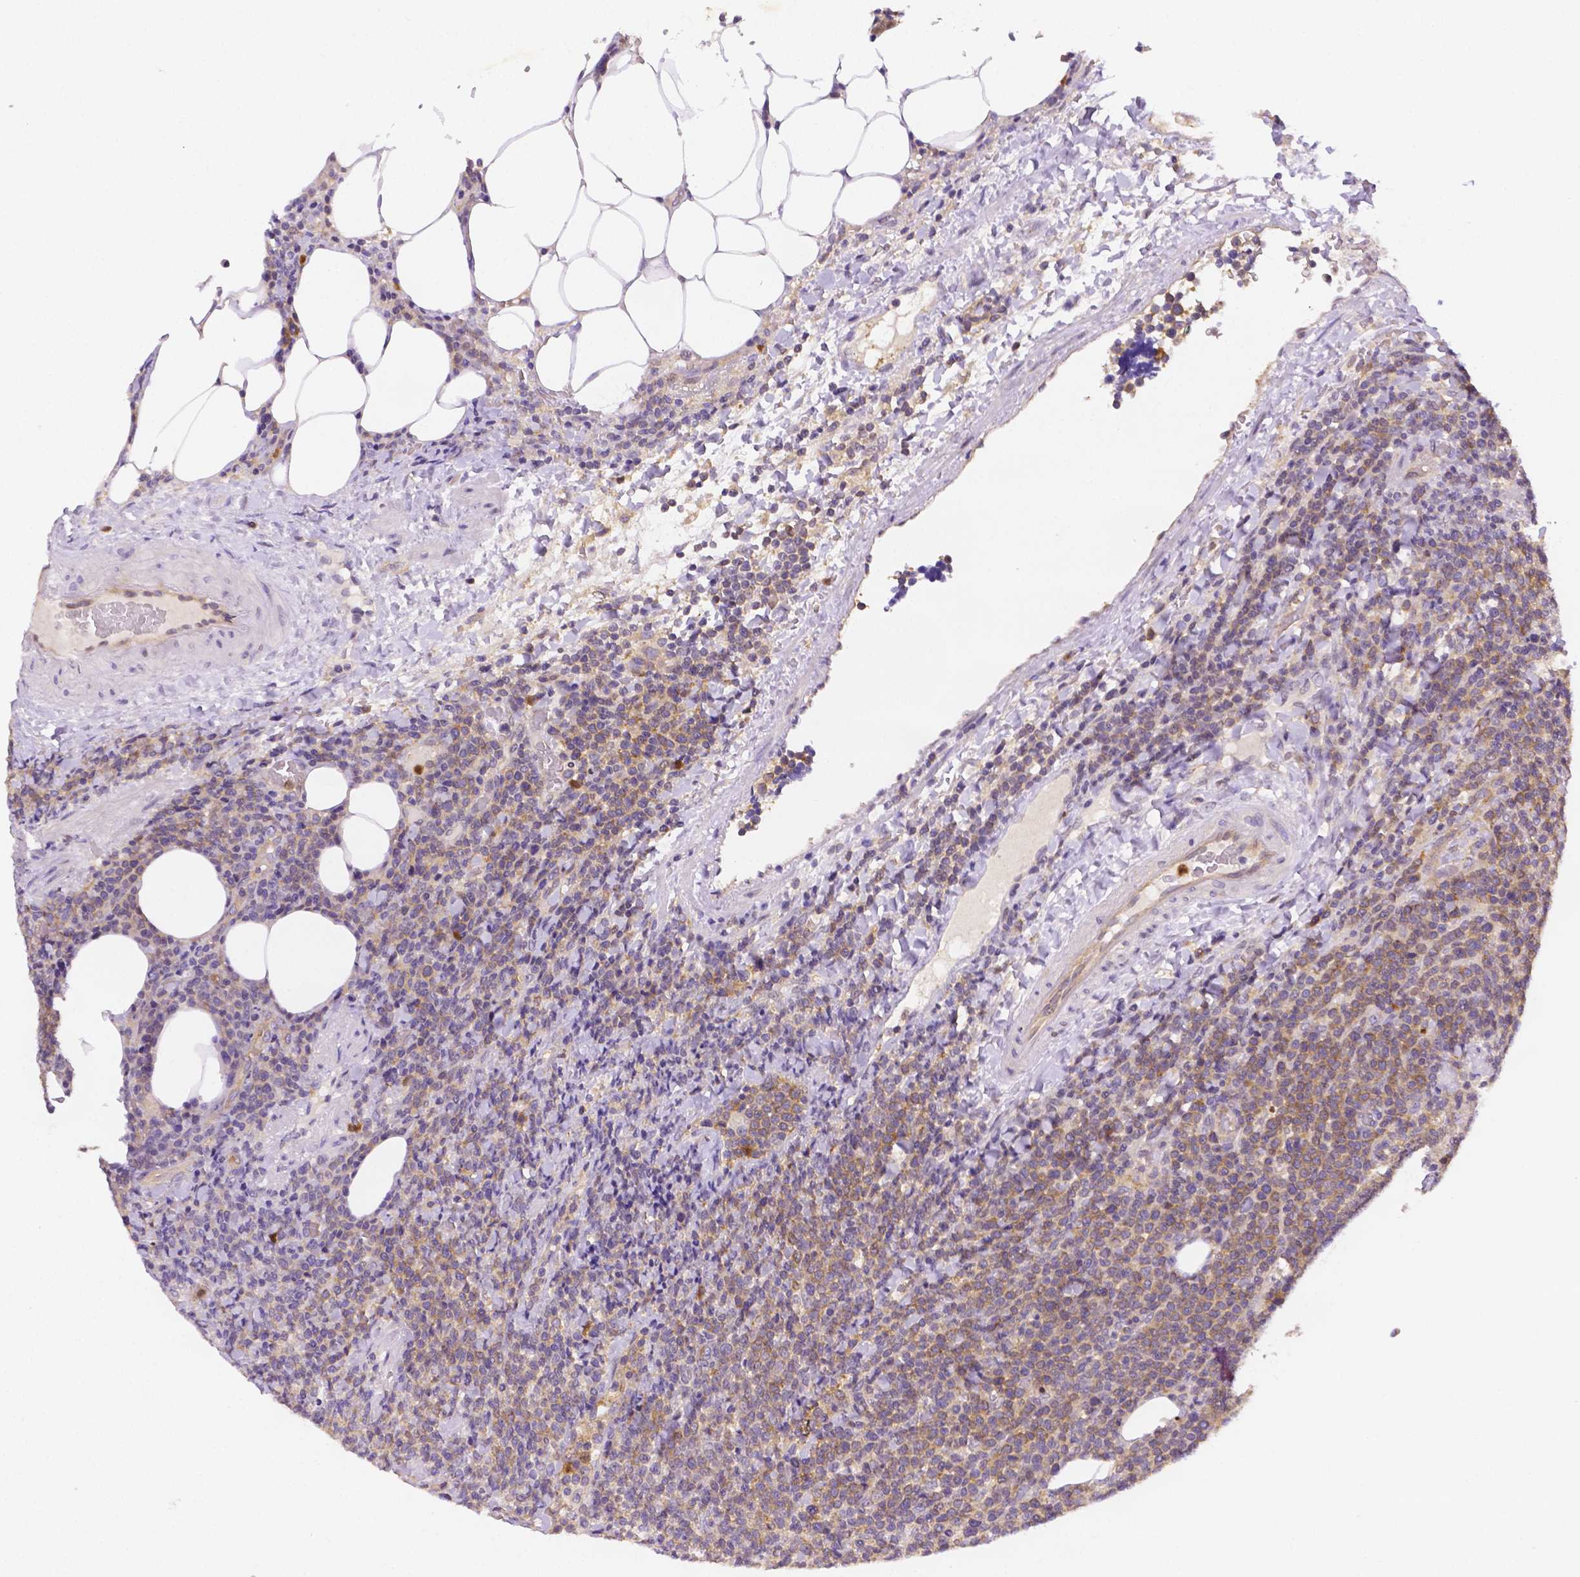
{"staining": {"intensity": "weak", "quantity": ">75%", "location": "cytoplasmic/membranous"}, "tissue": "lymphoma", "cell_type": "Tumor cells", "image_type": "cancer", "snomed": [{"axis": "morphology", "description": "Malignant lymphoma, non-Hodgkin's type, High grade"}, {"axis": "topography", "description": "Lymph node"}], "caption": "Brown immunohistochemical staining in high-grade malignant lymphoma, non-Hodgkin's type reveals weak cytoplasmic/membranous positivity in approximately >75% of tumor cells.", "gene": "ZNRD2", "patient": {"sex": "male", "age": 61}}